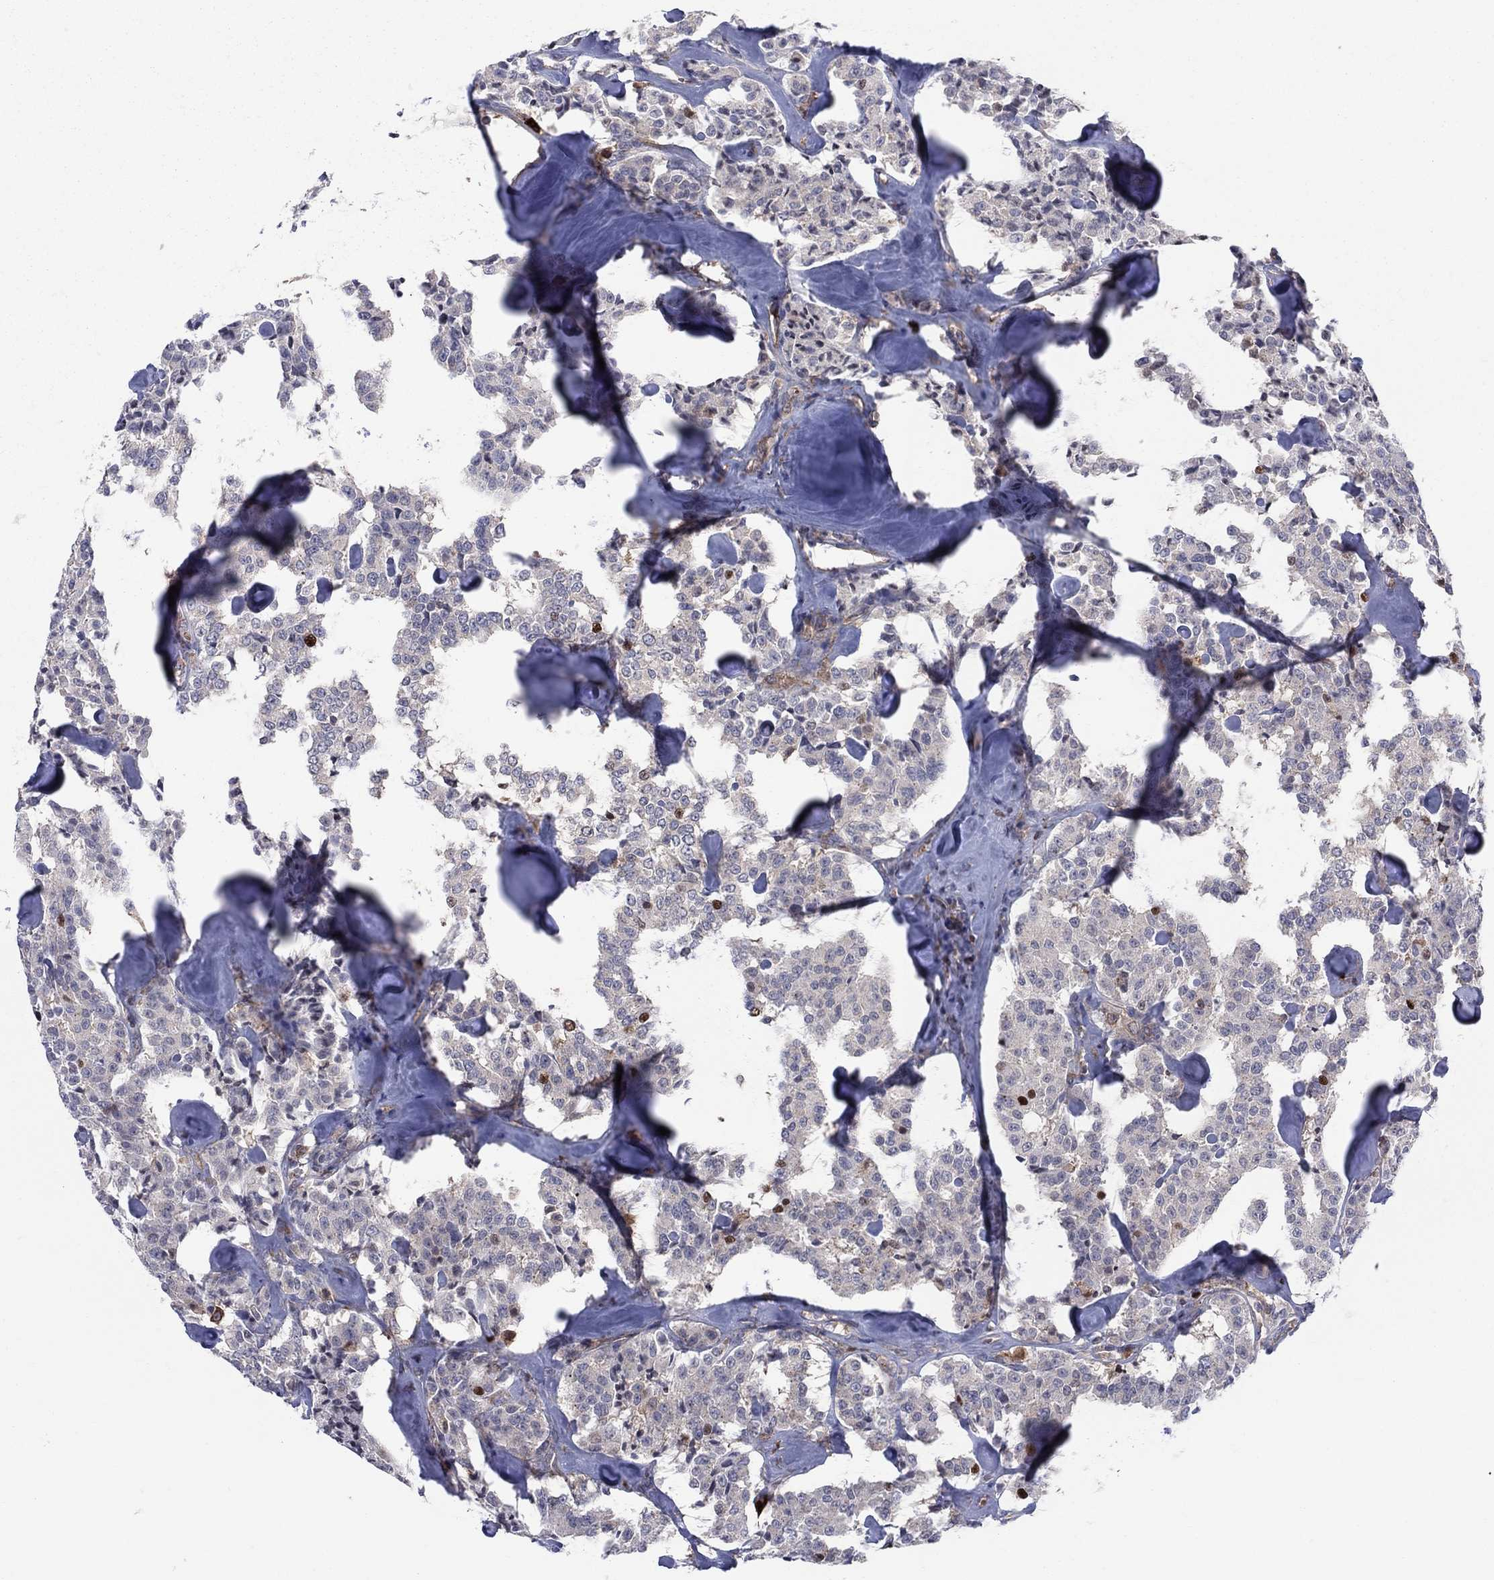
{"staining": {"intensity": "strong", "quantity": "<25%", "location": "cytoplasmic/membranous"}, "tissue": "carcinoid", "cell_type": "Tumor cells", "image_type": "cancer", "snomed": [{"axis": "morphology", "description": "Carcinoid, malignant, NOS"}, {"axis": "topography", "description": "Pancreas"}], "caption": "High-power microscopy captured an immunohistochemistry (IHC) image of carcinoid (malignant), revealing strong cytoplasmic/membranous staining in approximately <25% of tumor cells.", "gene": "ZNHIT3", "patient": {"sex": "male", "age": 41}}